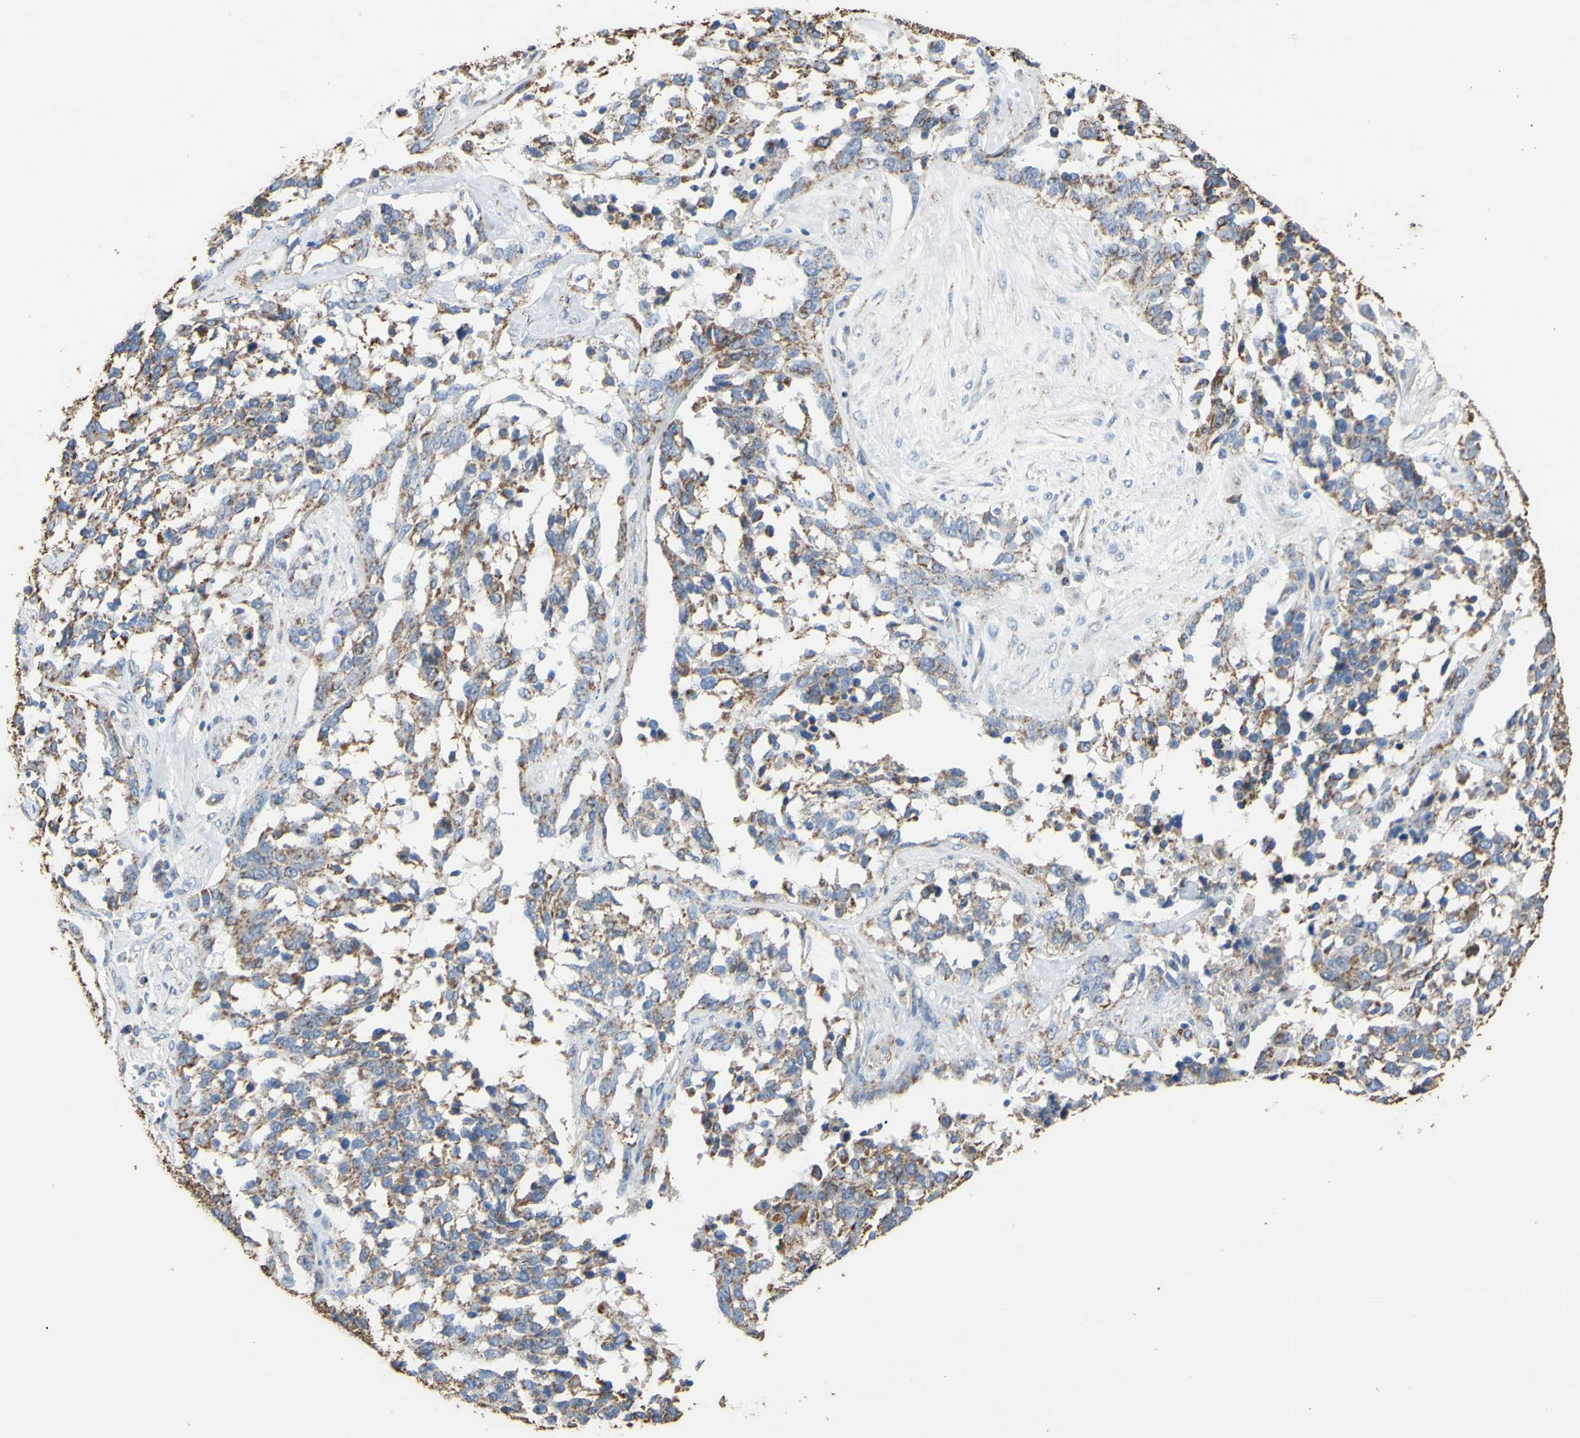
{"staining": {"intensity": "weak", "quantity": "25%-75%", "location": "cytoplasmic/membranous"}, "tissue": "ovarian cancer", "cell_type": "Tumor cells", "image_type": "cancer", "snomed": [{"axis": "morphology", "description": "Cystadenocarcinoma, serous, NOS"}, {"axis": "topography", "description": "Ovary"}], "caption": "IHC micrograph of neoplastic tissue: human ovarian serous cystadenocarcinoma stained using IHC exhibits low levels of weak protein expression localized specifically in the cytoplasmic/membranous of tumor cells, appearing as a cytoplasmic/membranous brown color.", "gene": "CMKLR2", "patient": {"sex": "female", "age": 44}}